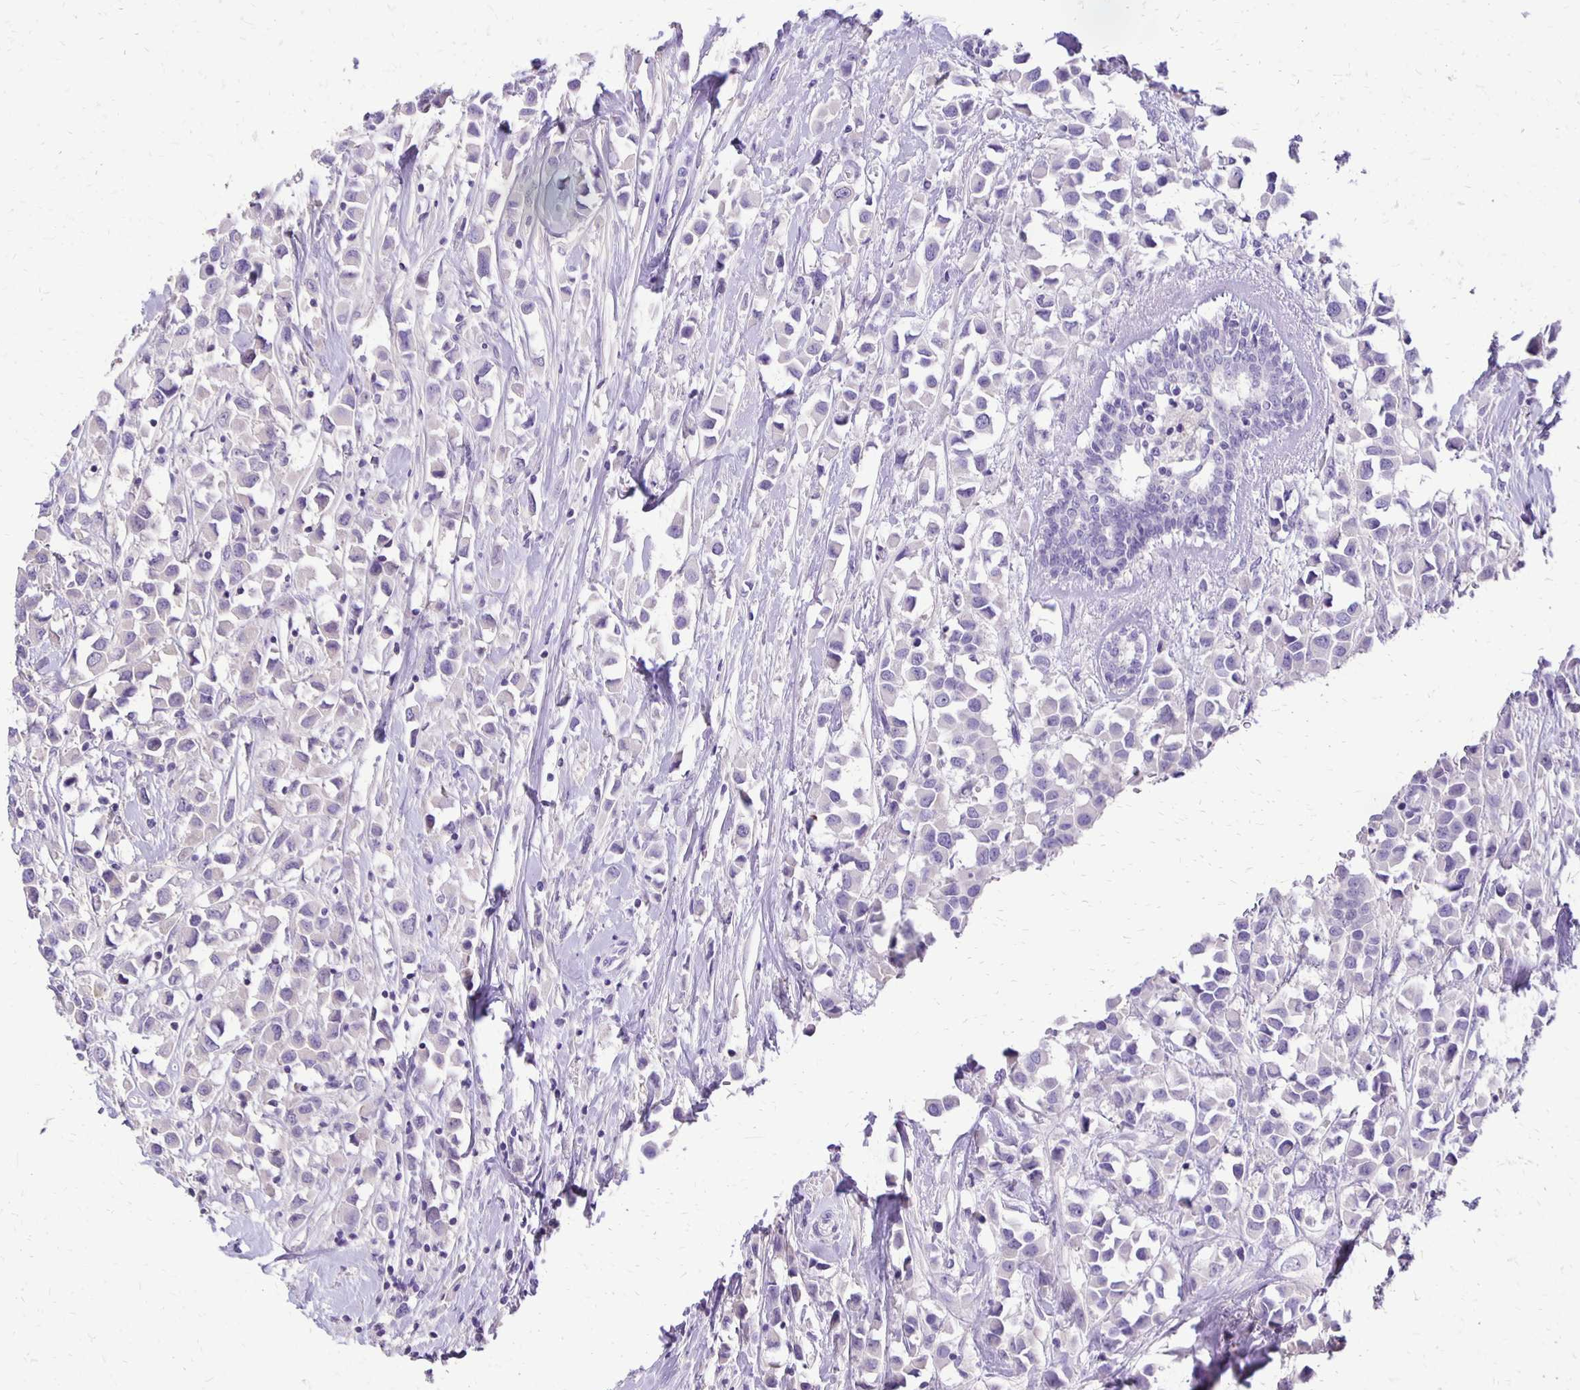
{"staining": {"intensity": "negative", "quantity": "none", "location": "none"}, "tissue": "breast cancer", "cell_type": "Tumor cells", "image_type": "cancer", "snomed": [{"axis": "morphology", "description": "Duct carcinoma"}, {"axis": "topography", "description": "Breast"}], "caption": "Histopathology image shows no significant protein staining in tumor cells of breast cancer.", "gene": "ANKRD45", "patient": {"sex": "female", "age": 61}}